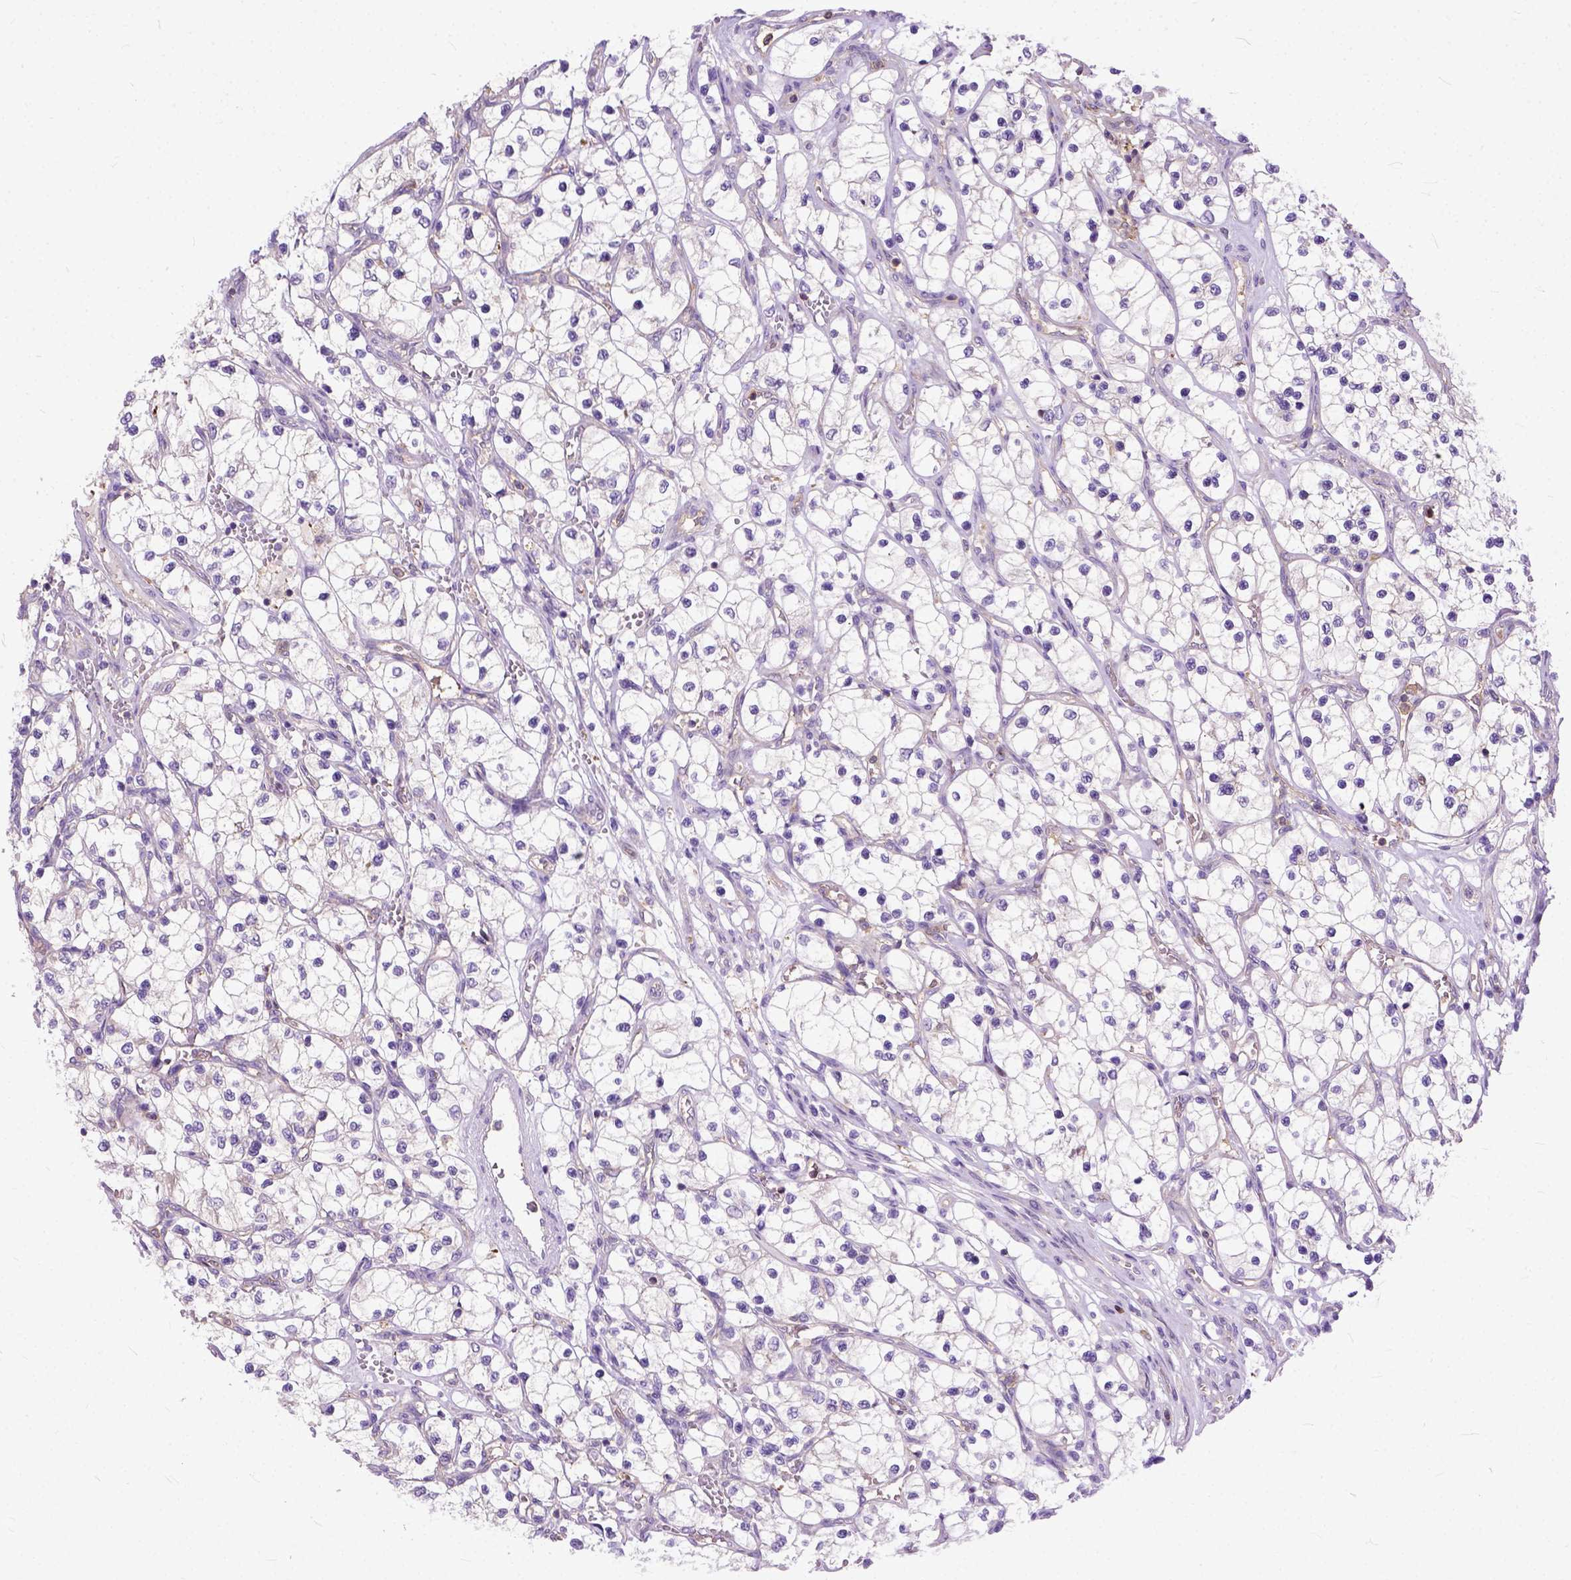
{"staining": {"intensity": "negative", "quantity": "none", "location": "none"}, "tissue": "renal cancer", "cell_type": "Tumor cells", "image_type": "cancer", "snomed": [{"axis": "morphology", "description": "Adenocarcinoma, NOS"}, {"axis": "topography", "description": "Kidney"}], "caption": "This is an immunohistochemistry micrograph of human adenocarcinoma (renal). There is no staining in tumor cells.", "gene": "NAMPT", "patient": {"sex": "female", "age": 69}}